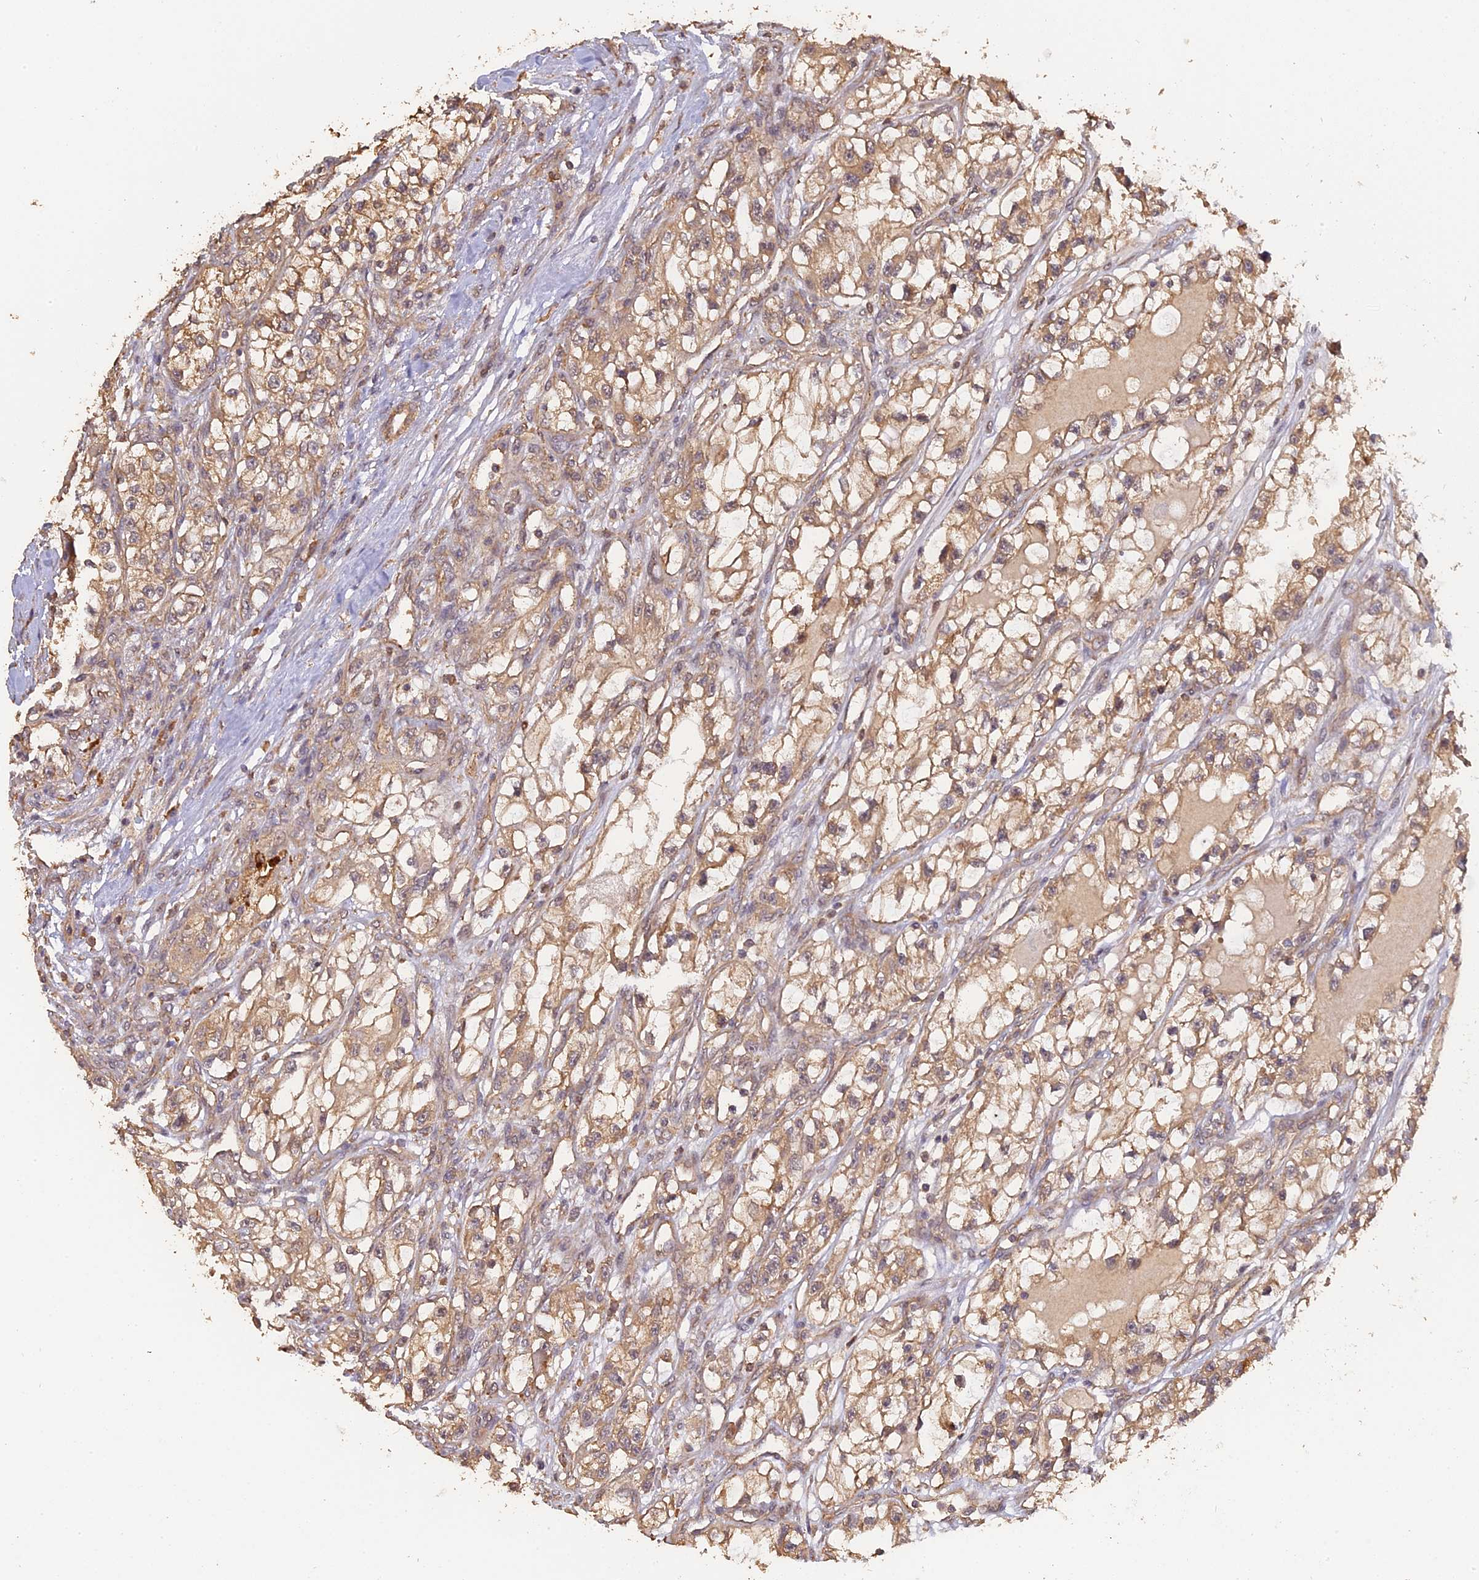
{"staining": {"intensity": "moderate", "quantity": ">75%", "location": "cytoplasmic/membranous"}, "tissue": "renal cancer", "cell_type": "Tumor cells", "image_type": "cancer", "snomed": [{"axis": "morphology", "description": "Adenocarcinoma, NOS"}, {"axis": "topography", "description": "Kidney"}], "caption": "This micrograph exhibits renal adenocarcinoma stained with IHC to label a protein in brown. The cytoplasmic/membranous of tumor cells show moderate positivity for the protein. Nuclei are counter-stained blue.", "gene": "ARHGAP40", "patient": {"sex": "female", "age": 57}}